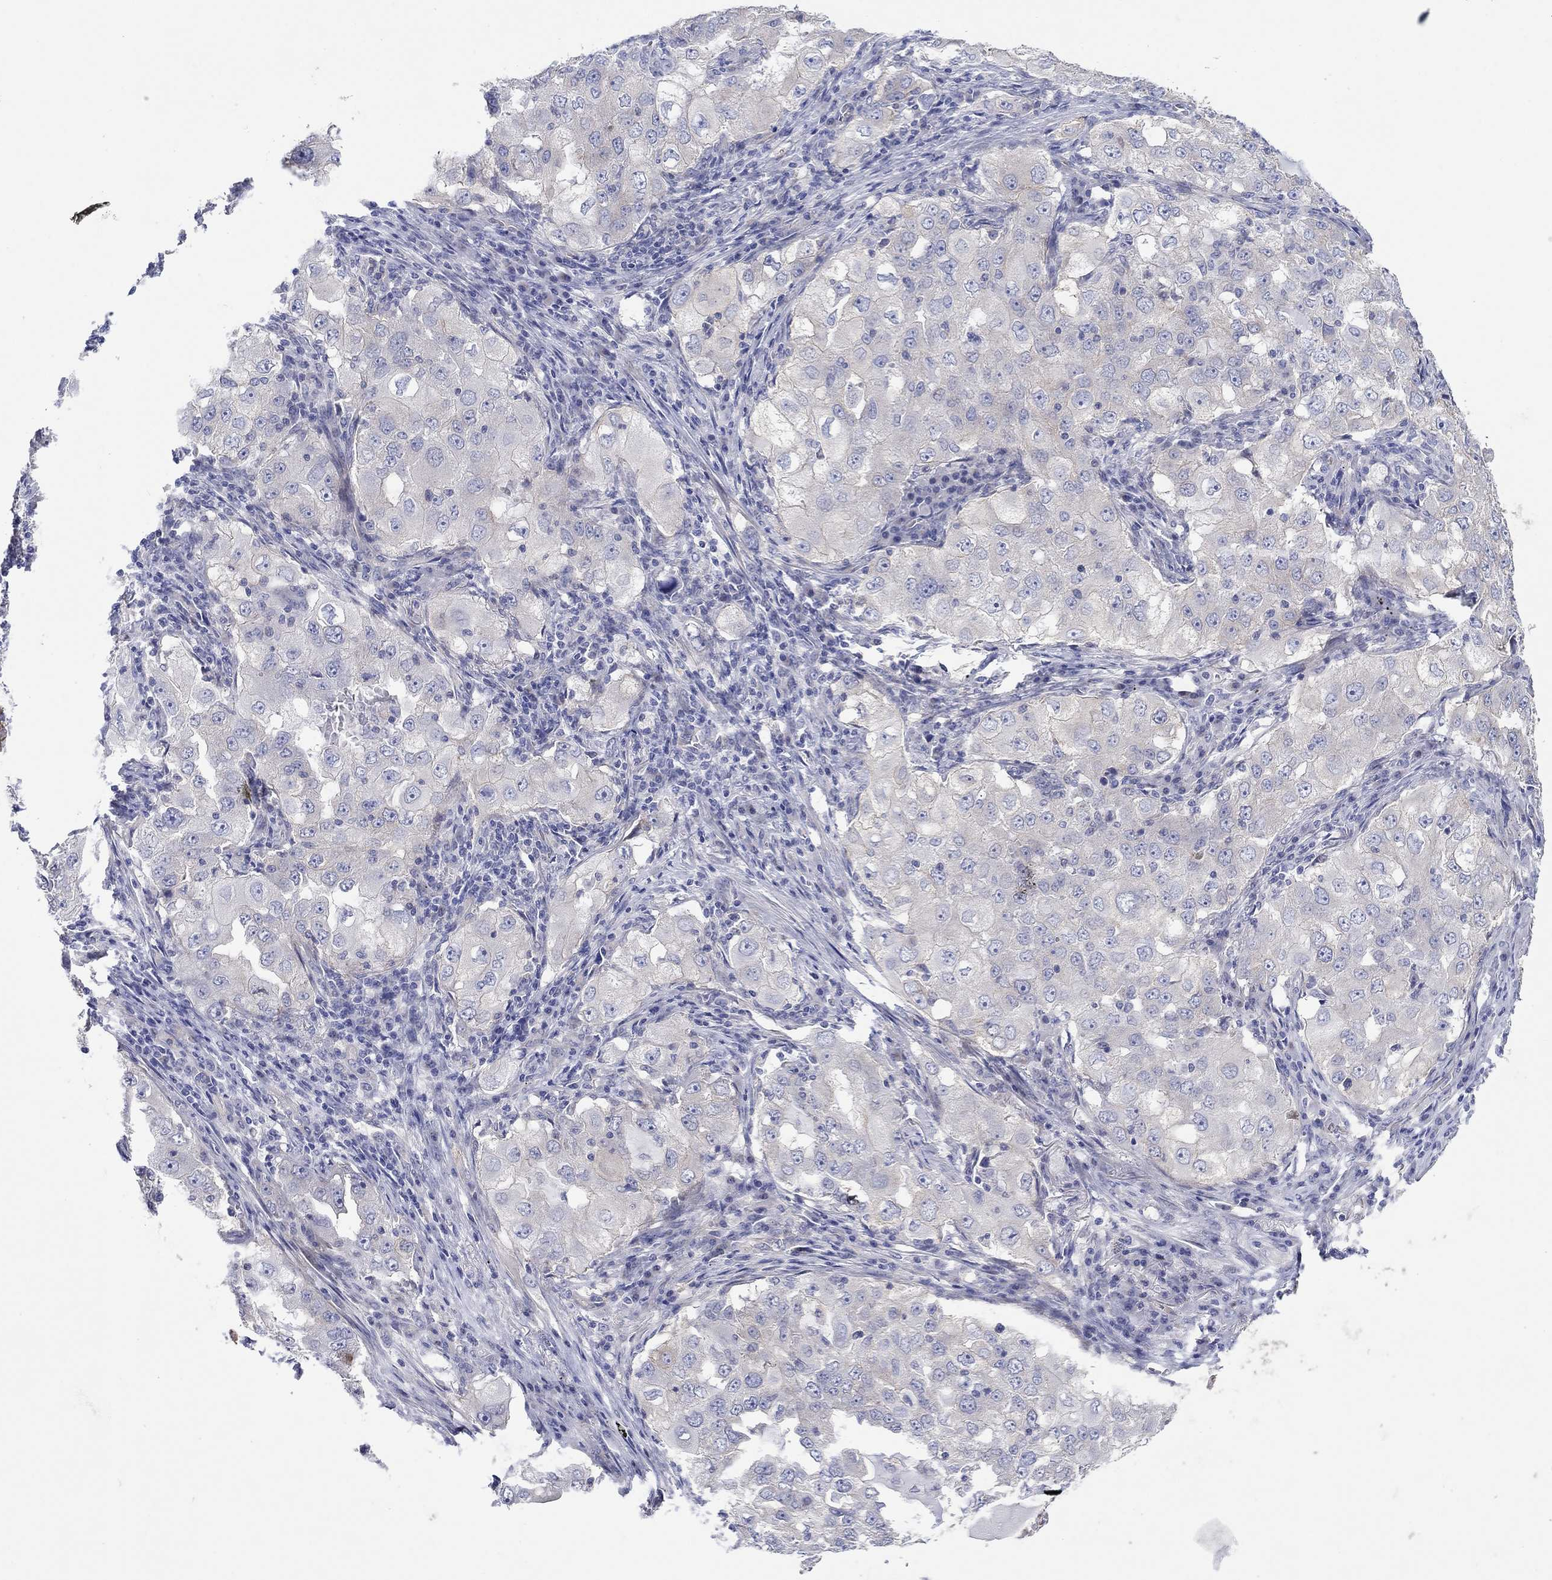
{"staining": {"intensity": "negative", "quantity": "none", "location": "none"}, "tissue": "lung cancer", "cell_type": "Tumor cells", "image_type": "cancer", "snomed": [{"axis": "morphology", "description": "Adenocarcinoma, NOS"}, {"axis": "topography", "description": "Lung"}], "caption": "Tumor cells show no significant positivity in lung cancer.", "gene": "TPRN", "patient": {"sex": "female", "age": 61}}